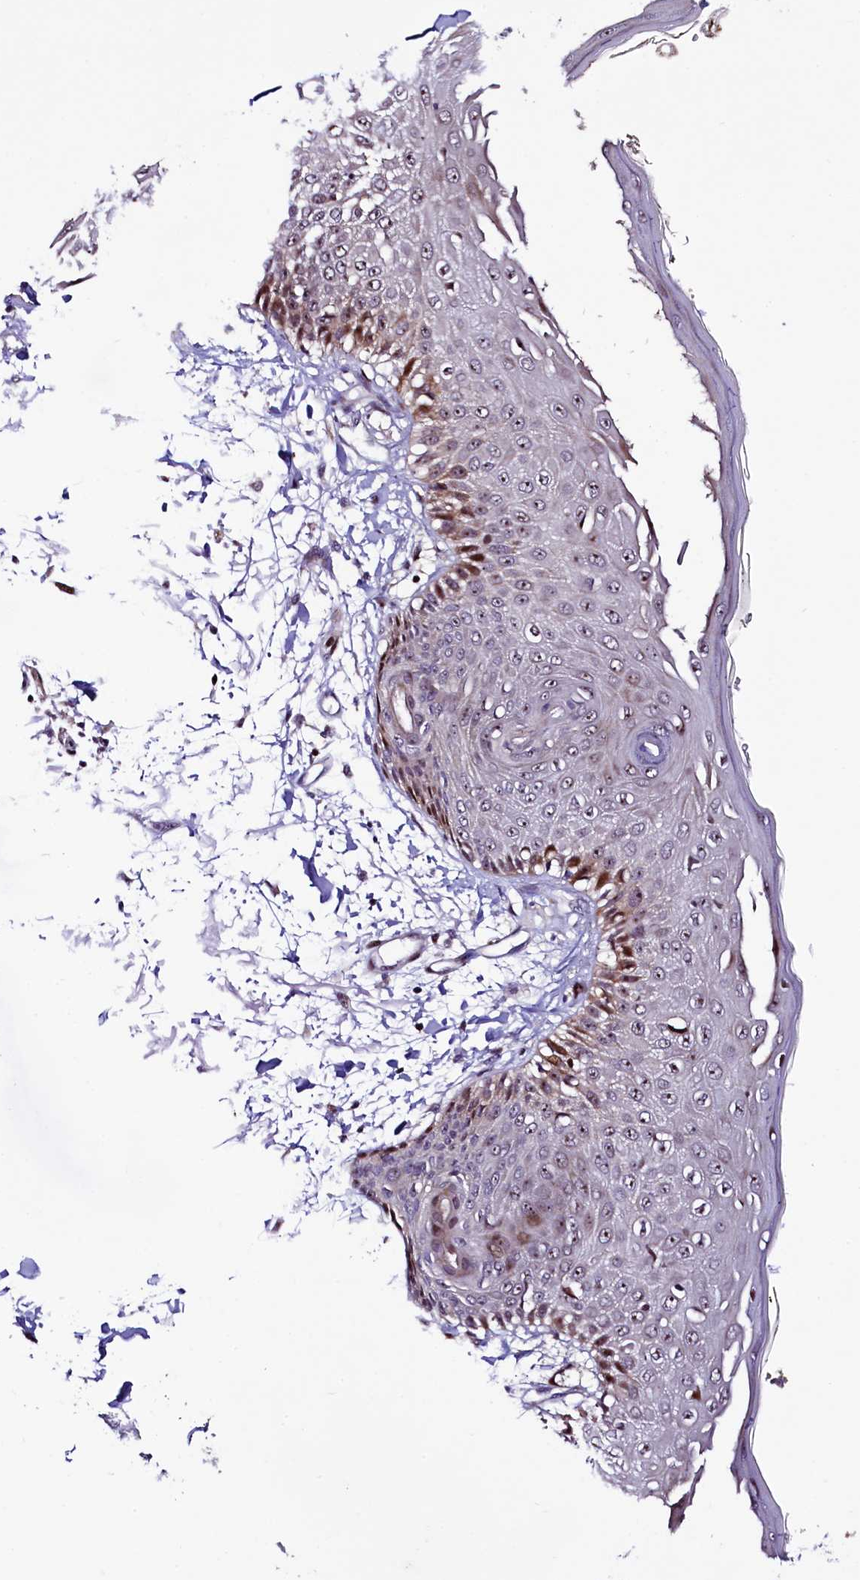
{"staining": {"intensity": "strong", "quantity": ">75%", "location": "cytoplasmic/membranous,nuclear"}, "tissue": "skin", "cell_type": "Fibroblasts", "image_type": "normal", "snomed": [{"axis": "morphology", "description": "Normal tissue, NOS"}, {"axis": "morphology", "description": "Squamous cell carcinoma, NOS"}, {"axis": "topography", "description": "Skin"}, {"axis": "topography", "description": "Peripheral nerve tissue"}], "caption": "Approximately >75% of fibroblasts in benign human skin display strong cytoplasmic/membranous,nuclear protein staining as visualized by brown immunohistochemical staining.", "gene": "TRMT112", "patient": {"sex": "male", "age": 83}}